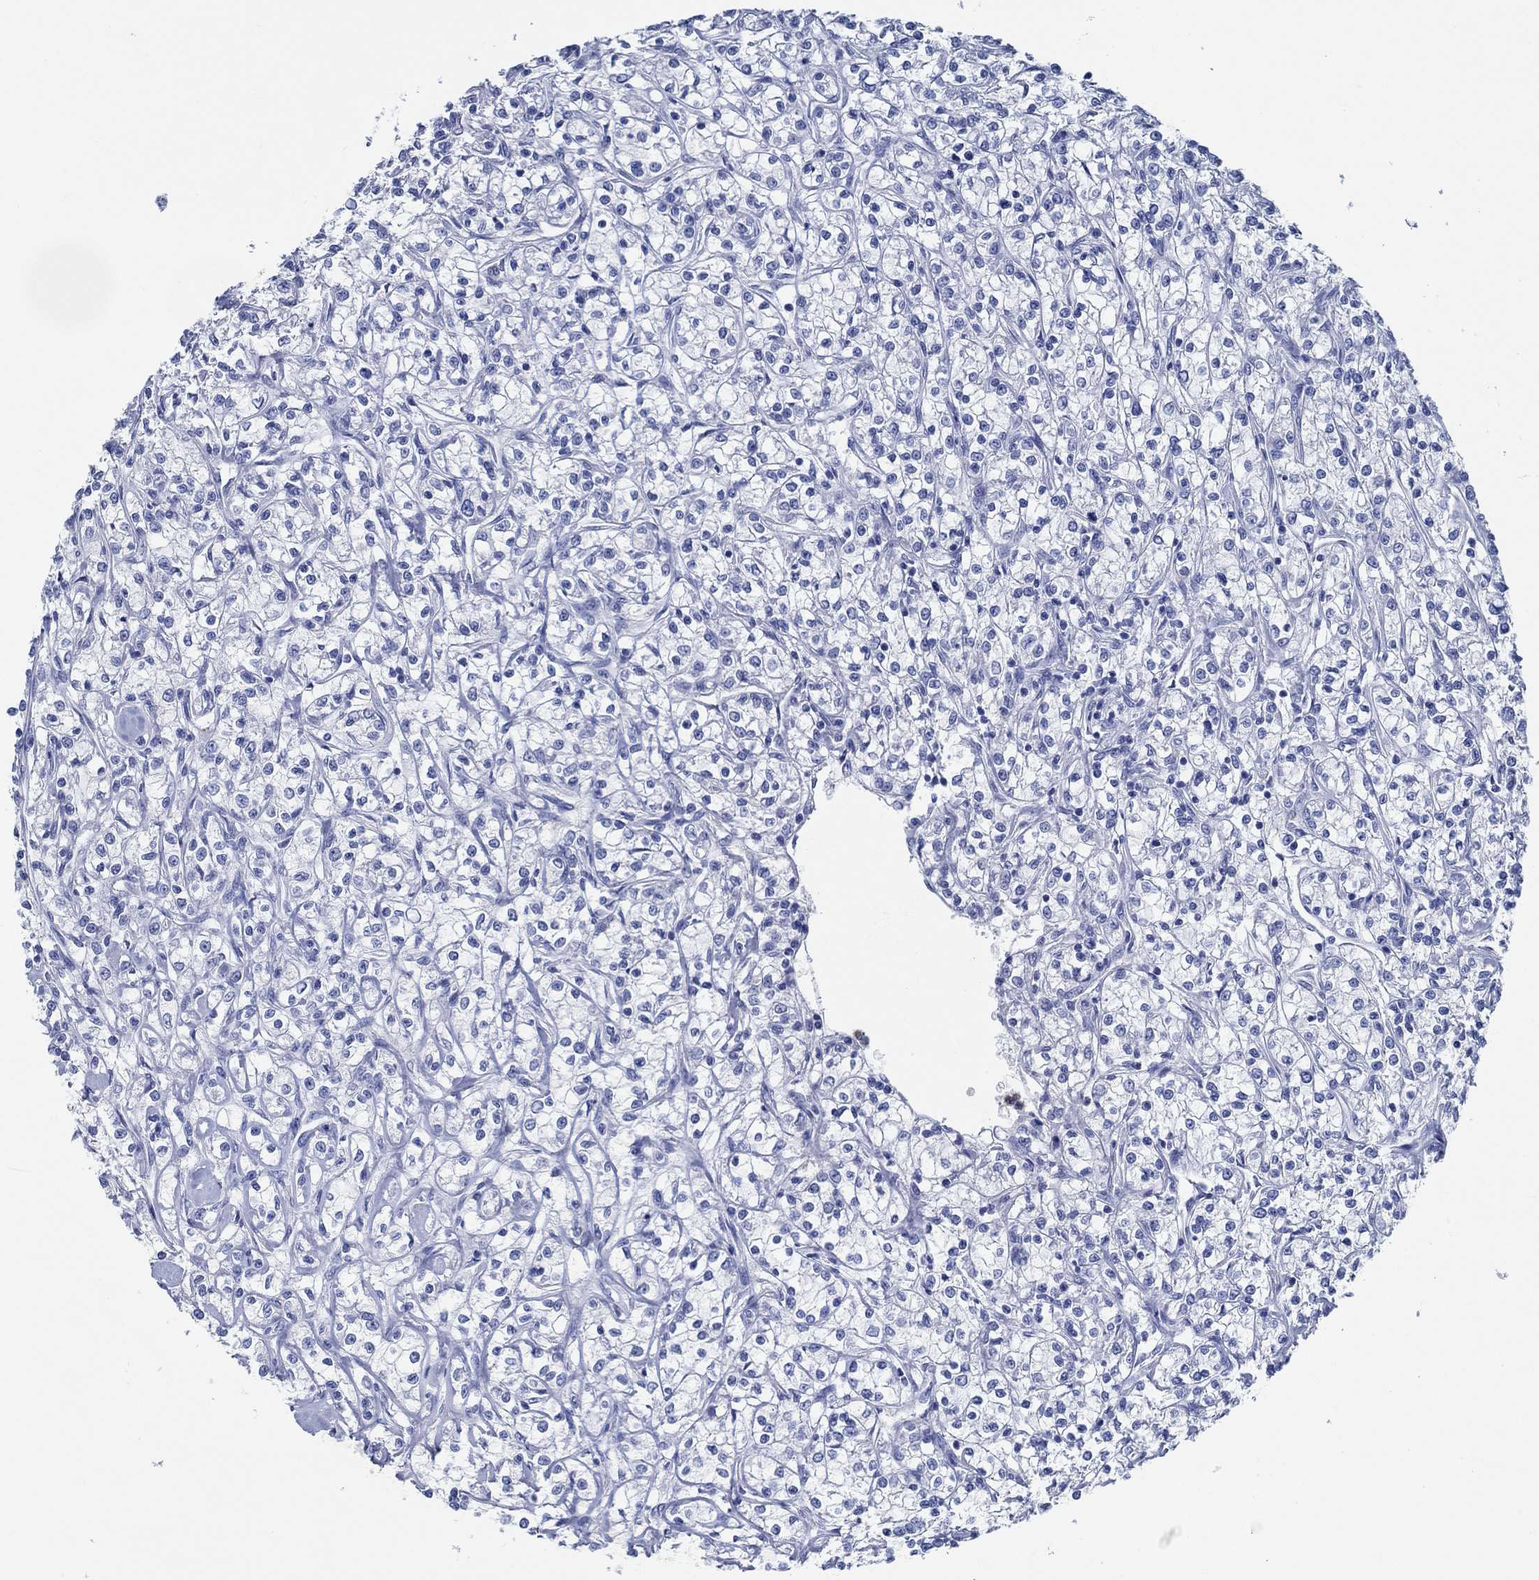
{"staining": {"intensity": "negative", "quantity": "none", "location": "none"}, "tissue": "renal cancer", "cell_type": "Tumor cells", "image_type": "cancer", "snomed": [{"axis": "morphology", "description": "Adenocarcinoma, NOS"}, {"axis": "topography", "description": "Kidney"}], "caption": "The histopathology image demonstrates no staining of tumor cells in adenocarcinoma (renal). (IHC, brightfield microscopy, high magnification).", "gene": "ZNF671", "patient": {"sex": "female", "age": 59}}